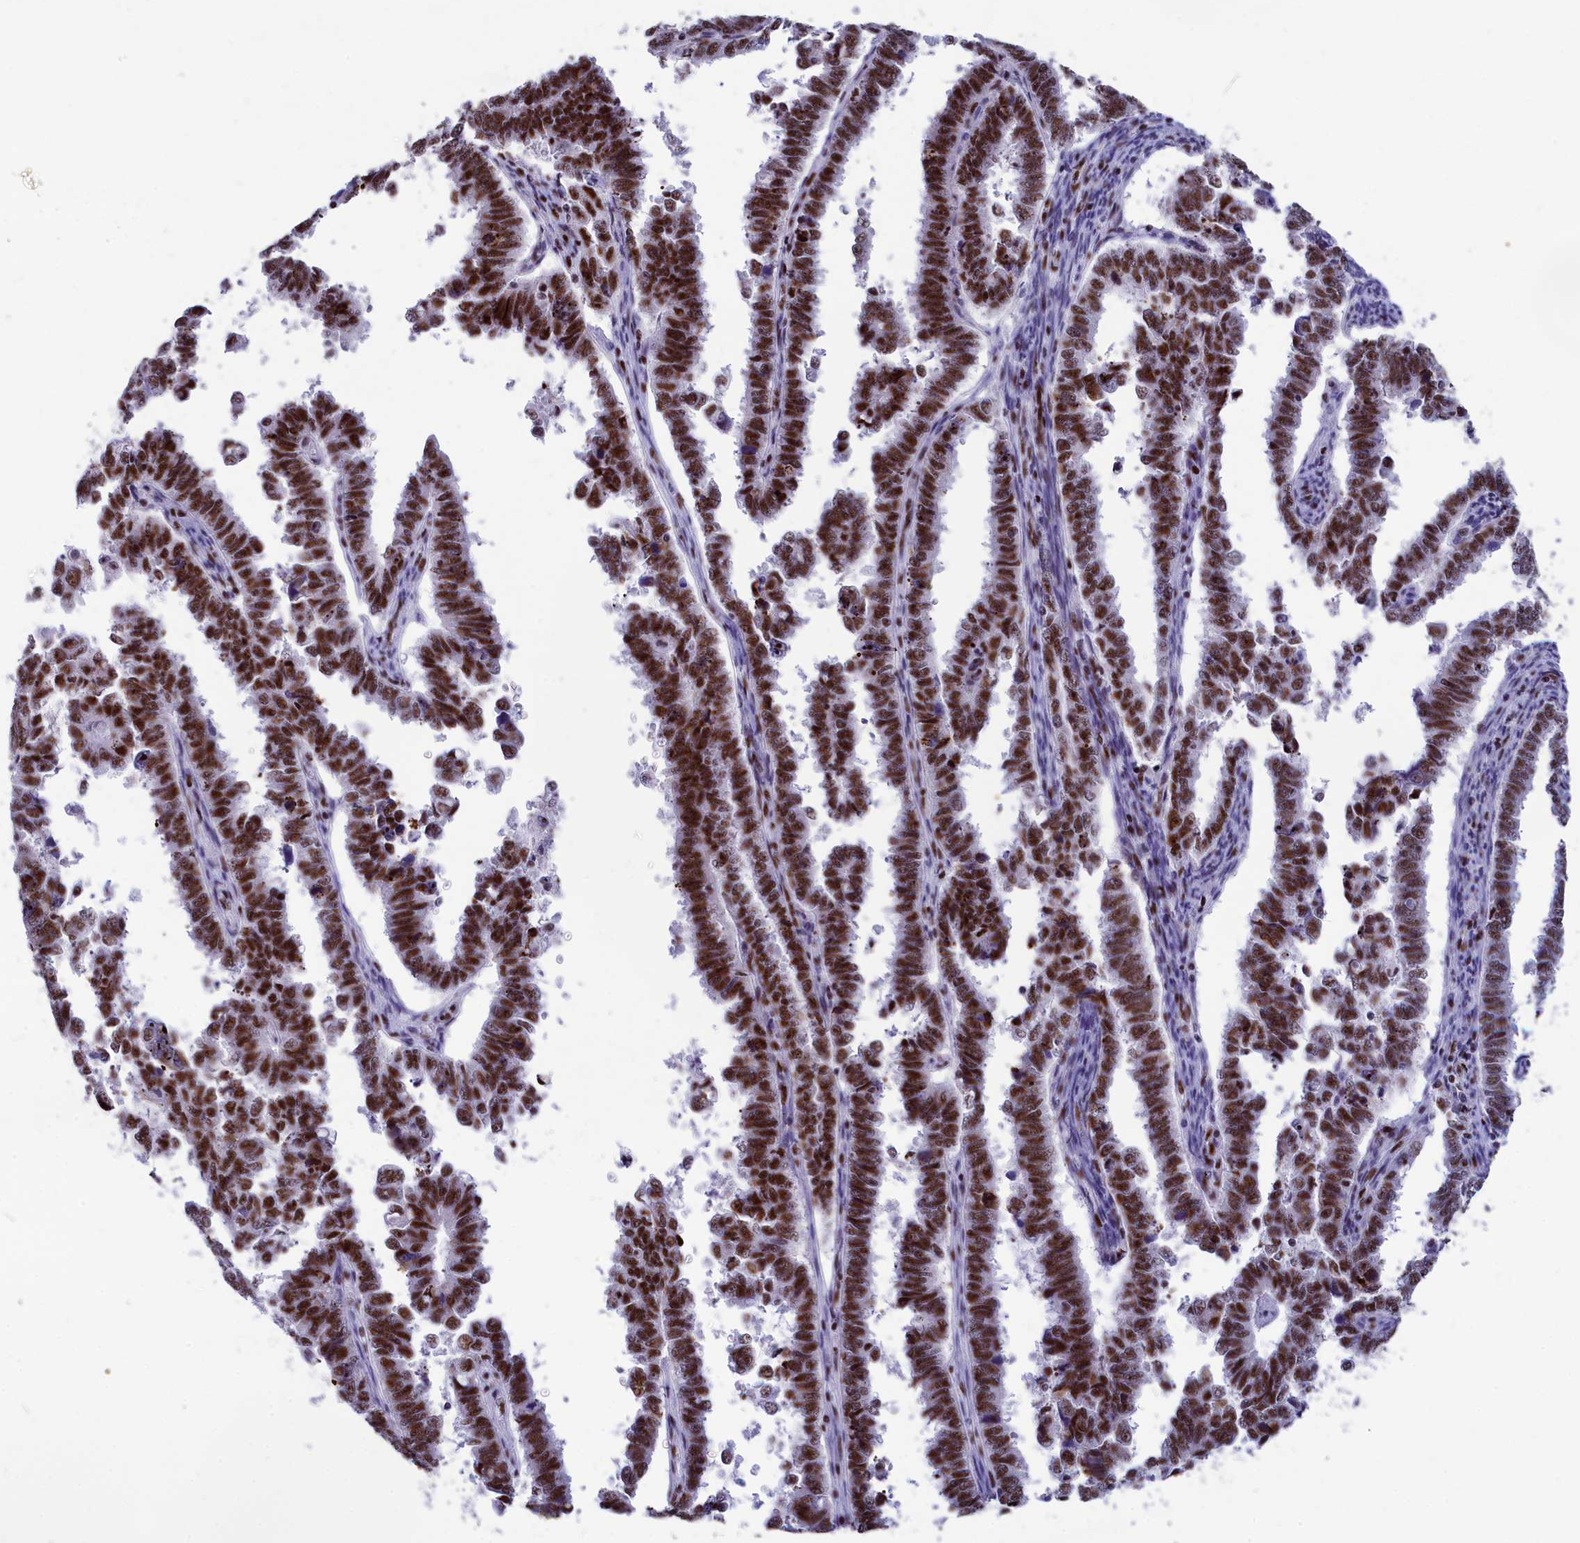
{"staining": {"intensity": "moderate", "quantity": ">75%", "location": "nuclear"}, "tissue": "endometrial cancer", "cell_type": "Tumor cells", "image_type": "cancer", "snomed": [{"axis": "morphology", "description": "Adenocarcinoma, NOS"}, {"axis": "topography", "description": "Endometrium"}], "caption": "A histopathology image showing moderate nuclear expression in approximately >75% of tumor cells in adenocarcinoma (endometrial), as visualized by brown immunohistochemical staining.", "gene": "NSA2", "patient": {"sex": "female", "age": 75}}